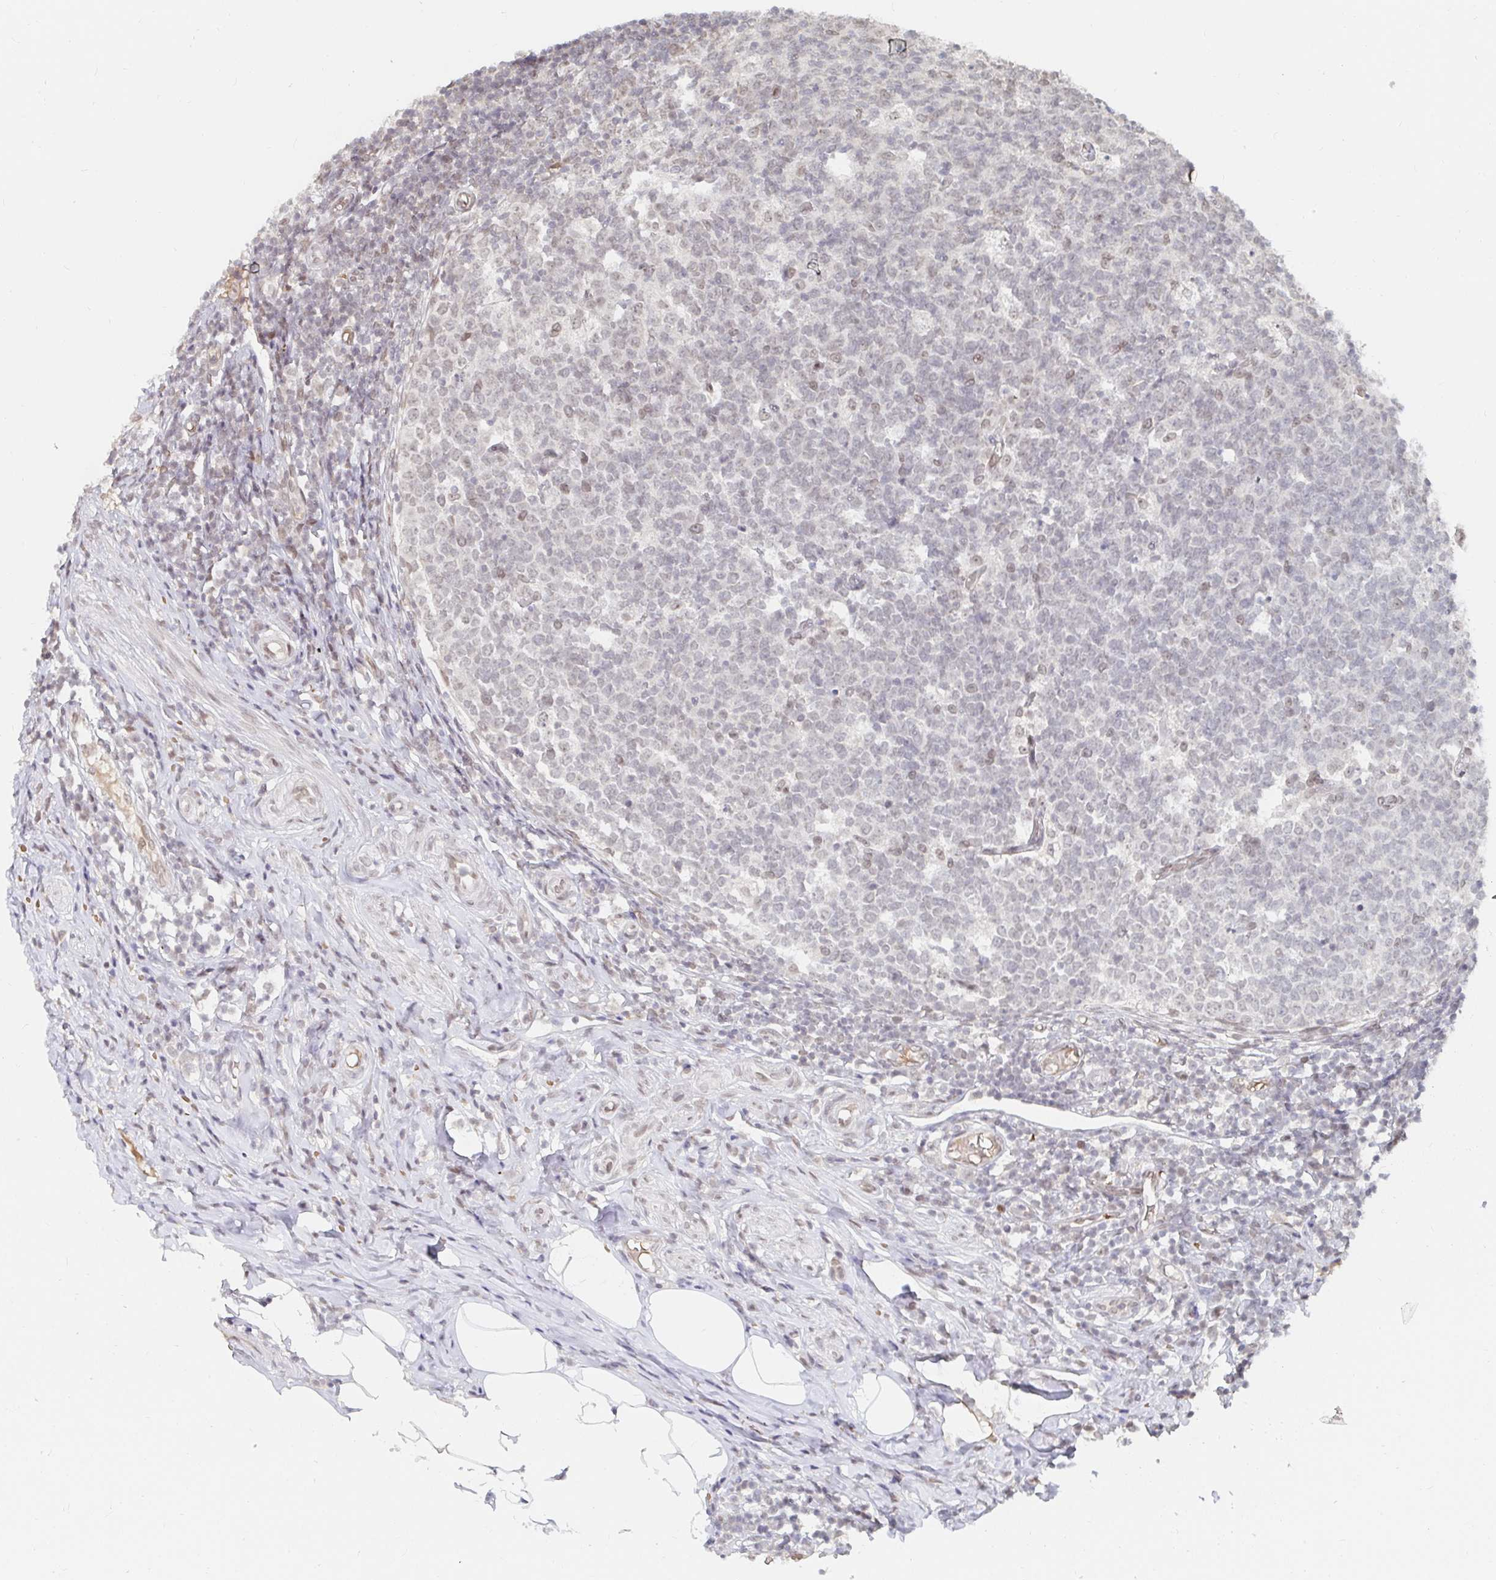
{"staining": {"intensity": "weak", "quantity": "25%-75%", "location": "nuclear"}, "tissue": "appendix", "cell_type": "Glandular cells", "image_type": "normal", "snomed": [{"axis": "morphology", "description": "Normal tissue, NOS"}, {"axis": "topography", "description": "Appendix"}], "caption": "Weak nuclear protein positivity is appreciated in approximately 25%-75% of glandular cells in appendix. (DAB (3,3'-diaminobenzidine) IHC, brown staining for protein, blue staining for nuclei).", "gene": "CHD2", "patient": {"sex": "male", "age": 18}}